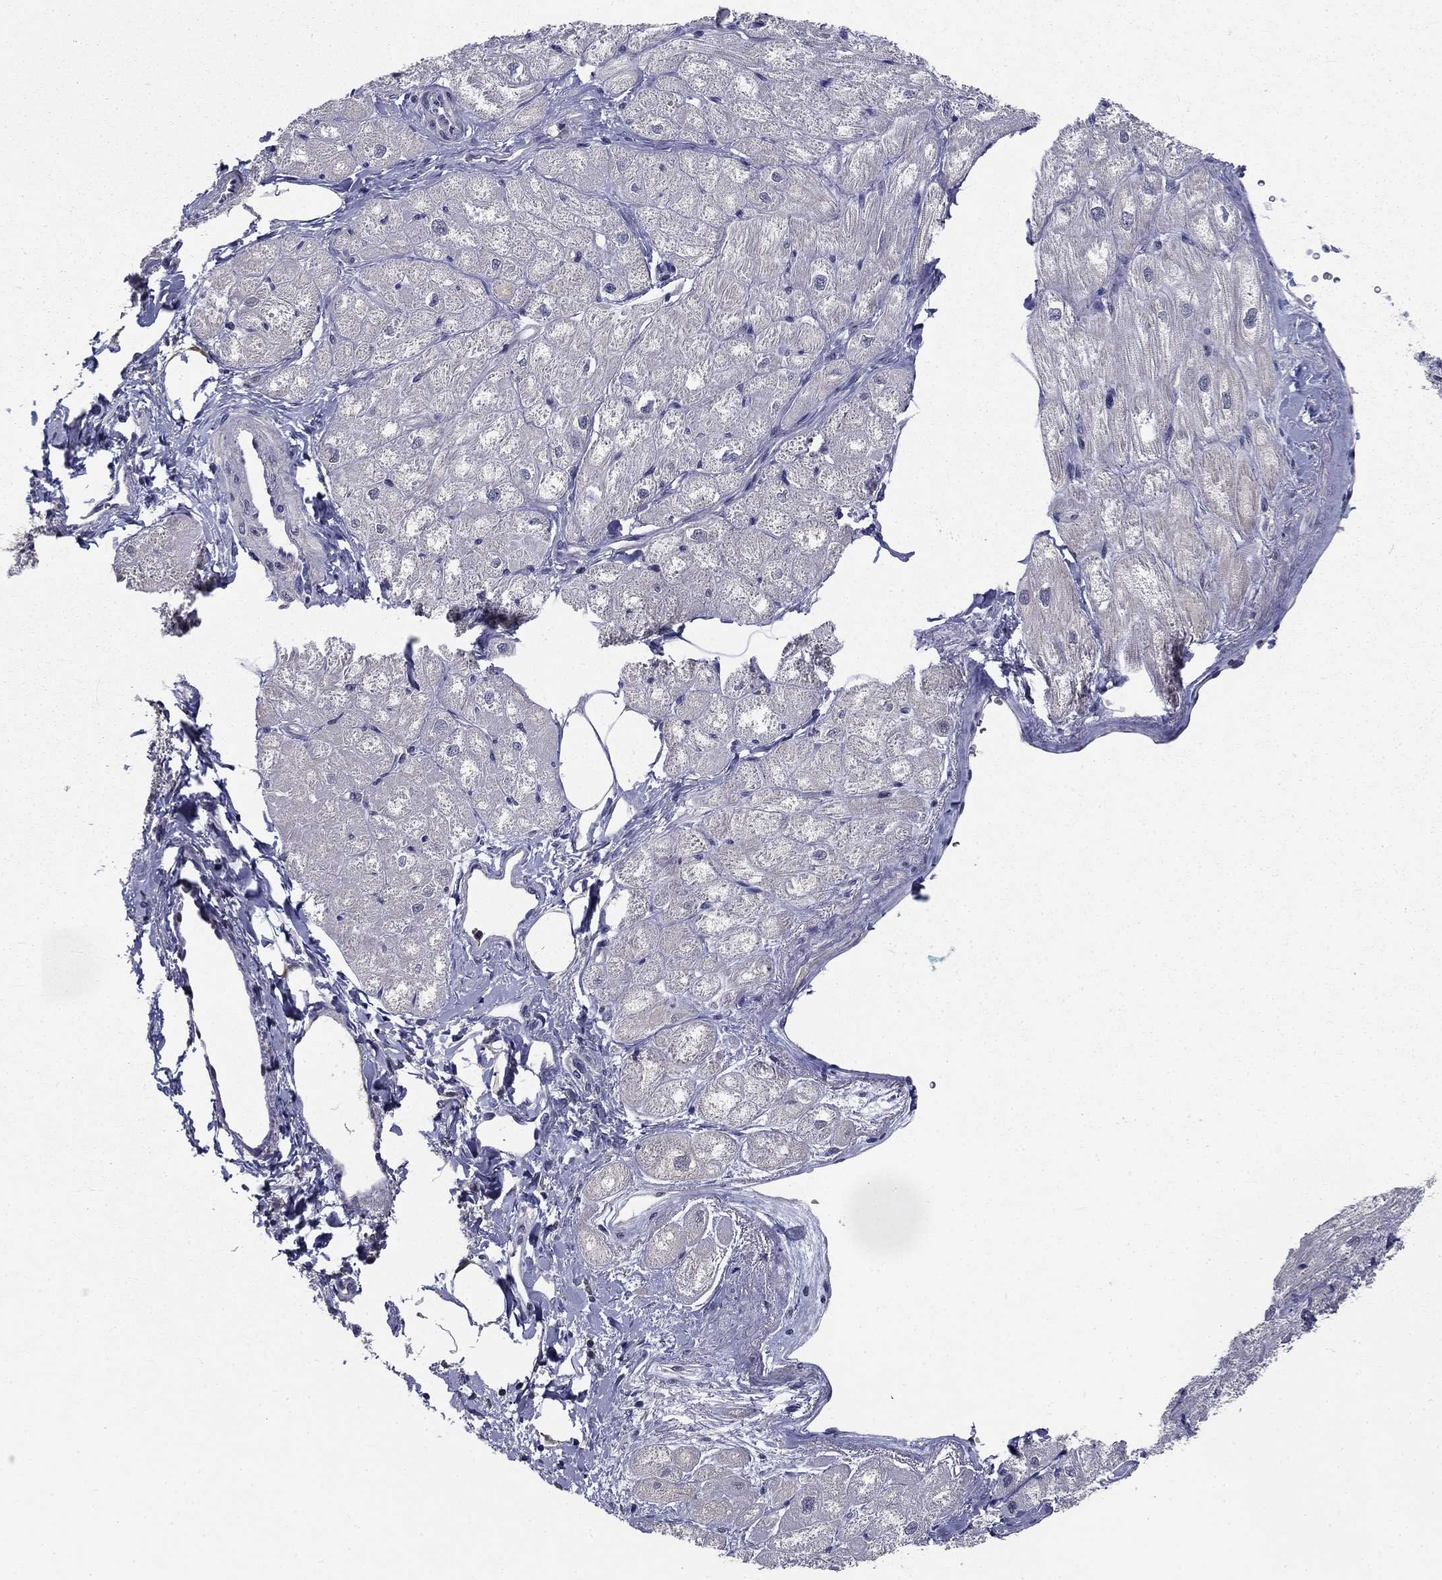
{"staining": {"intensity": "negative", "quantity": "none", "location": "none"}, "tissue": "heart muscle", "cell_type": "Cardiomyocytes", "image_type": "normal", "snomed": [{"axis": "morphology", "description": "Normal tissue, NOS"}, {"axis": "topography", "description": "Heart"}], "caption": "DAB immunohistochemical staining of benign human heart muscle displays no significant staining in cardiomyocytes.", "gene": "NIT2", "patient": {"sex": "male", "age": 57}}